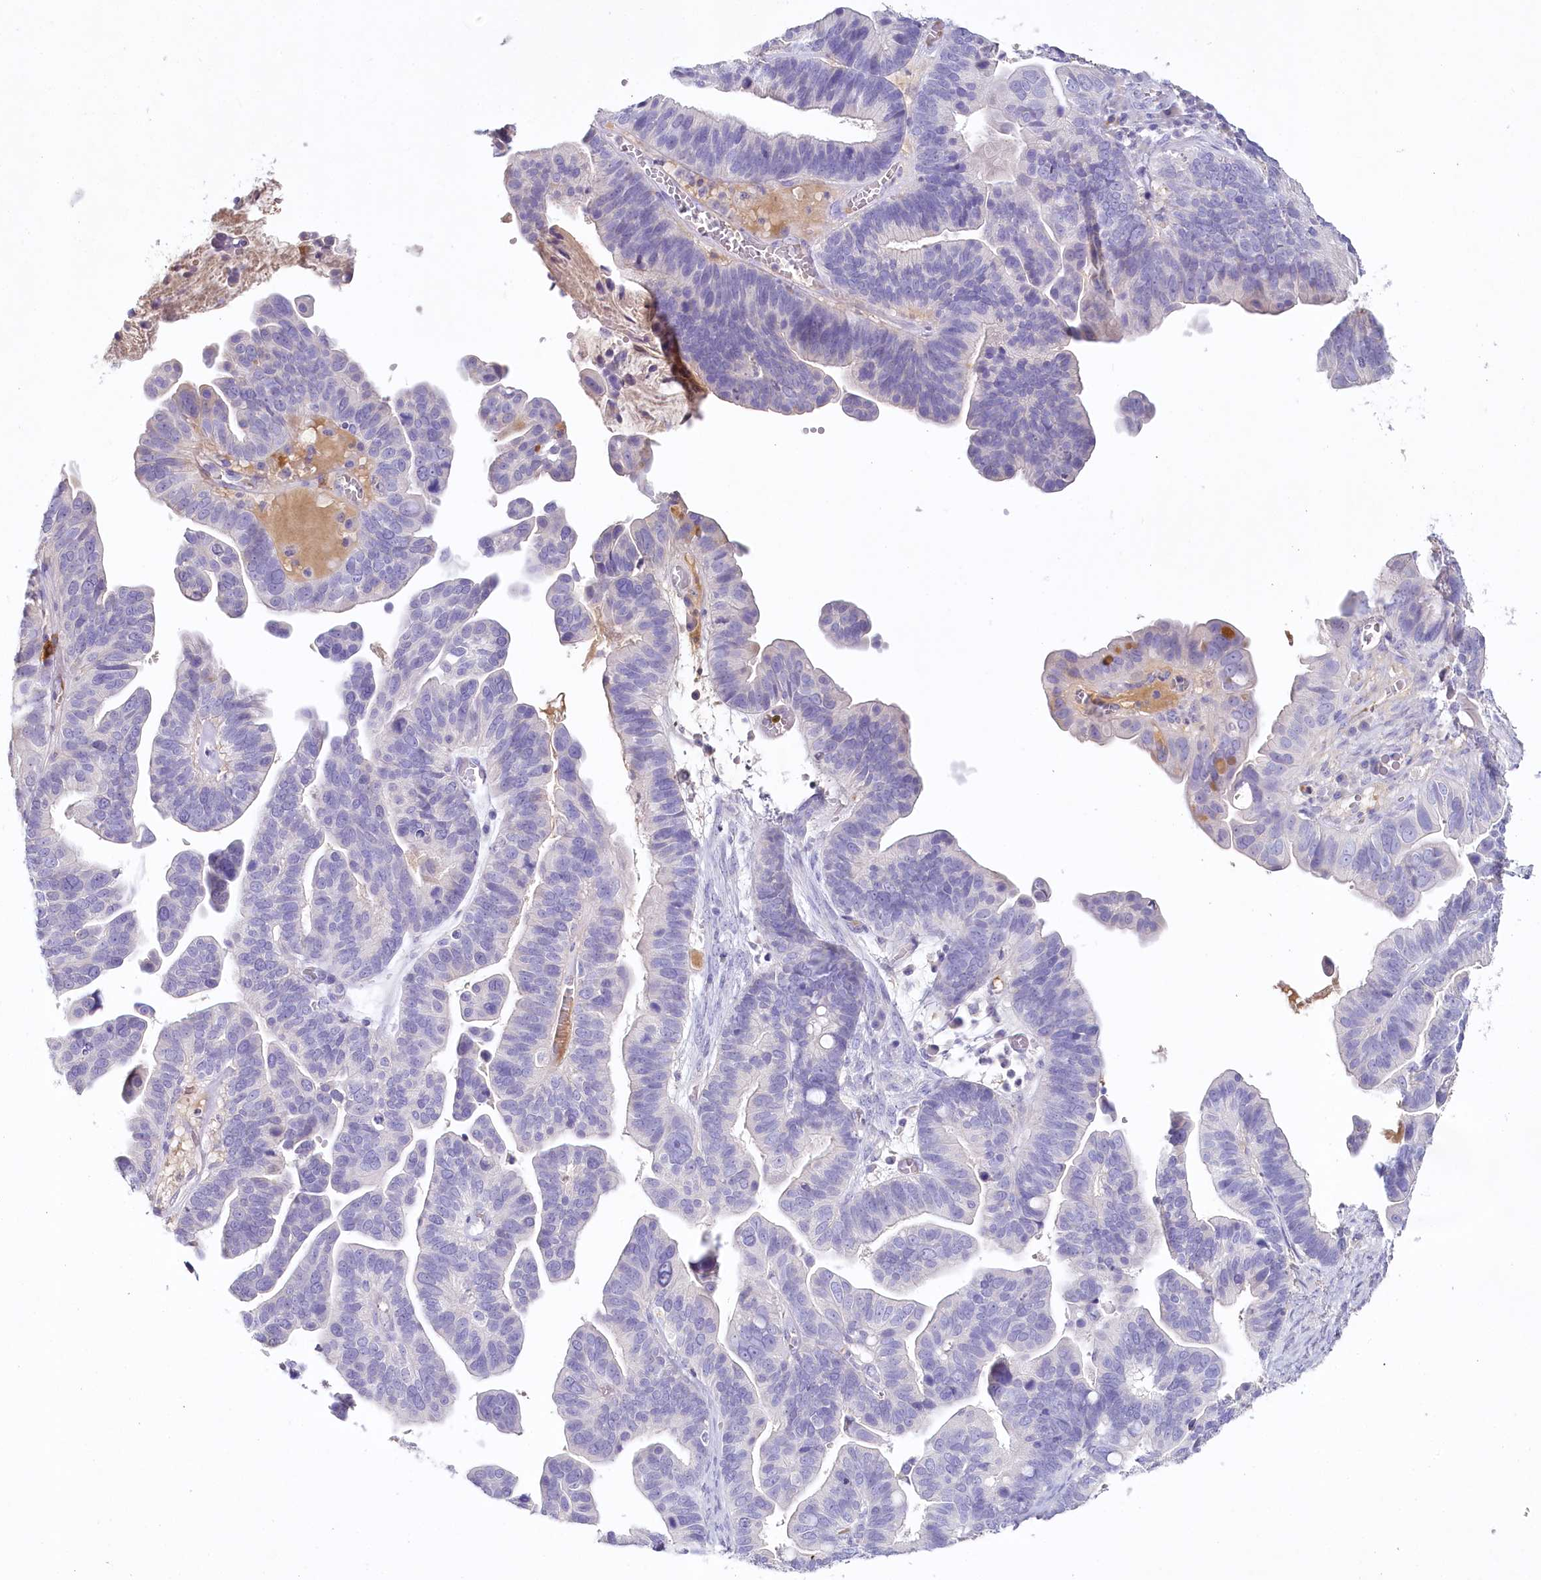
{"staining": {"intensity": "negative", "quantity": "none", "location": "none"}, "tissue": "ovarian cancer", "cell_type": "Tumor cells", "image_type": "cancer", "snomed": [{"axis": "morphology", "description": "Cystadenocarcinoma, serous, NOS"}, {"axis": "topography", "description": "Ovary"}], "caption": "DAB immunohistochemical staining of human serous cystadenocarcinoma (ovarian) exhibits no significant staining in tumor cells.", "gene": "HPD", "patient": {"sex": "female", "age": 56}}